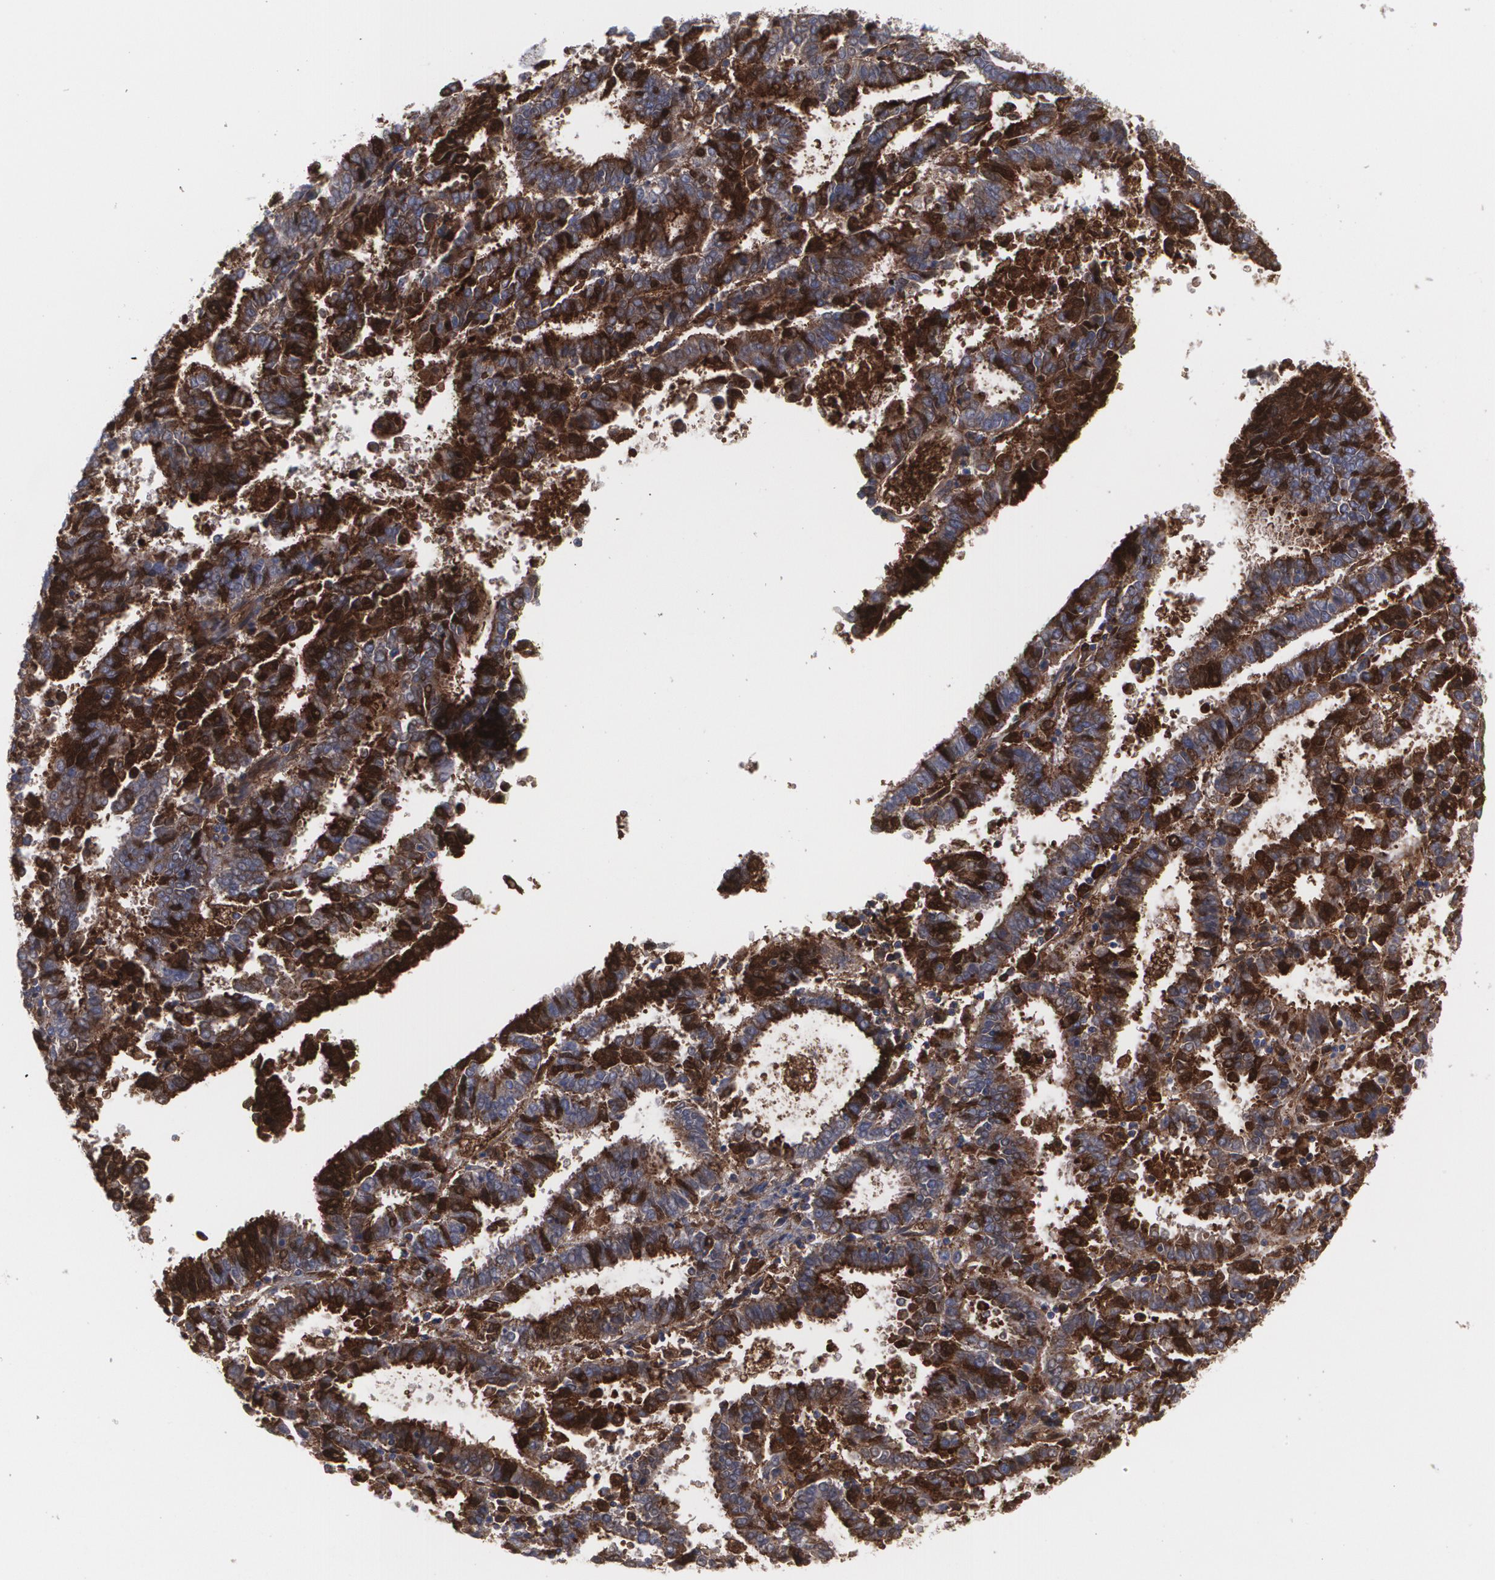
{"staining": {"intensity": "strong", "quantity": ">75%", "location": "cytoplasmic/membranous"}, "tissue": "endometrial cancer", "cell_type": "Tumor cells", "image_type": "cancer", "snomed": [{"axis": "morphology", "description": "Adenocarcinoma, NOS"}, {"axis": "topography", "description": "Endometrium"}], "caption": "An image showing strong cytoplasmic/membranous expression in approximately >75% of tumor cells in adenocarcinoma (endometrial), as visualized by brown immunohistochemical staining.", "gene": "LRG1", "patient": {"sex": "female", "age": 66}}